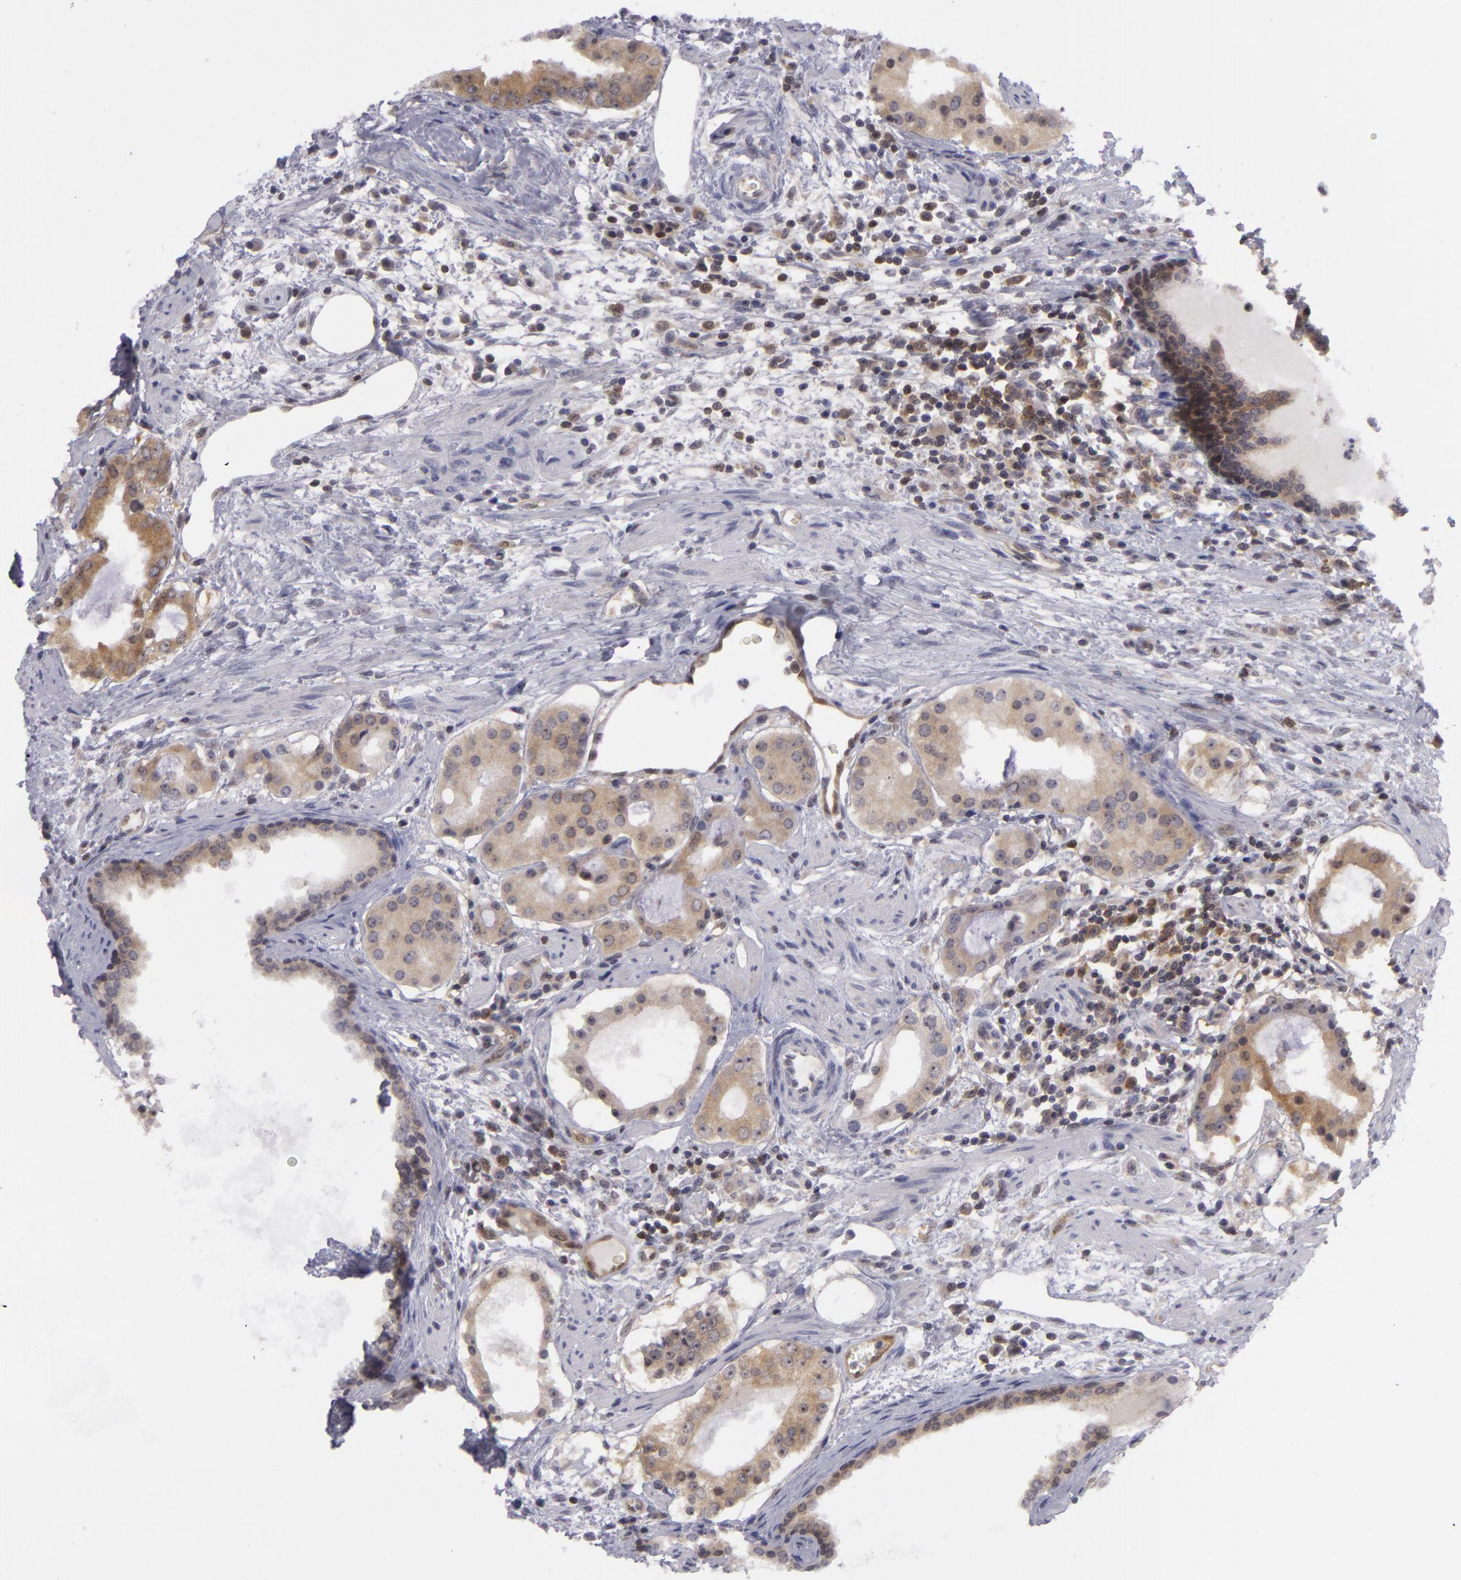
{"staining": {"intensity": "moderate", "quantity": ">75%", "location": "cytoplasmic/membranous"}, "tissue": "prostate cancer", "cell_type": "Tumor cells", "image_type": "cancer", "snomed": [{"axis": "morphology", "description": "Adenocarcinoma, Medium grade"}, {"axis": "topography", "description": "Prostate"}], "caption": "IHC of prostate cancer exhibits medium levels of moderate cytoplasmic/membranous expression in approximately >75% of tumor cells.", "gene": "BCL10", "patient": {"sex": "male", "age": 73}}